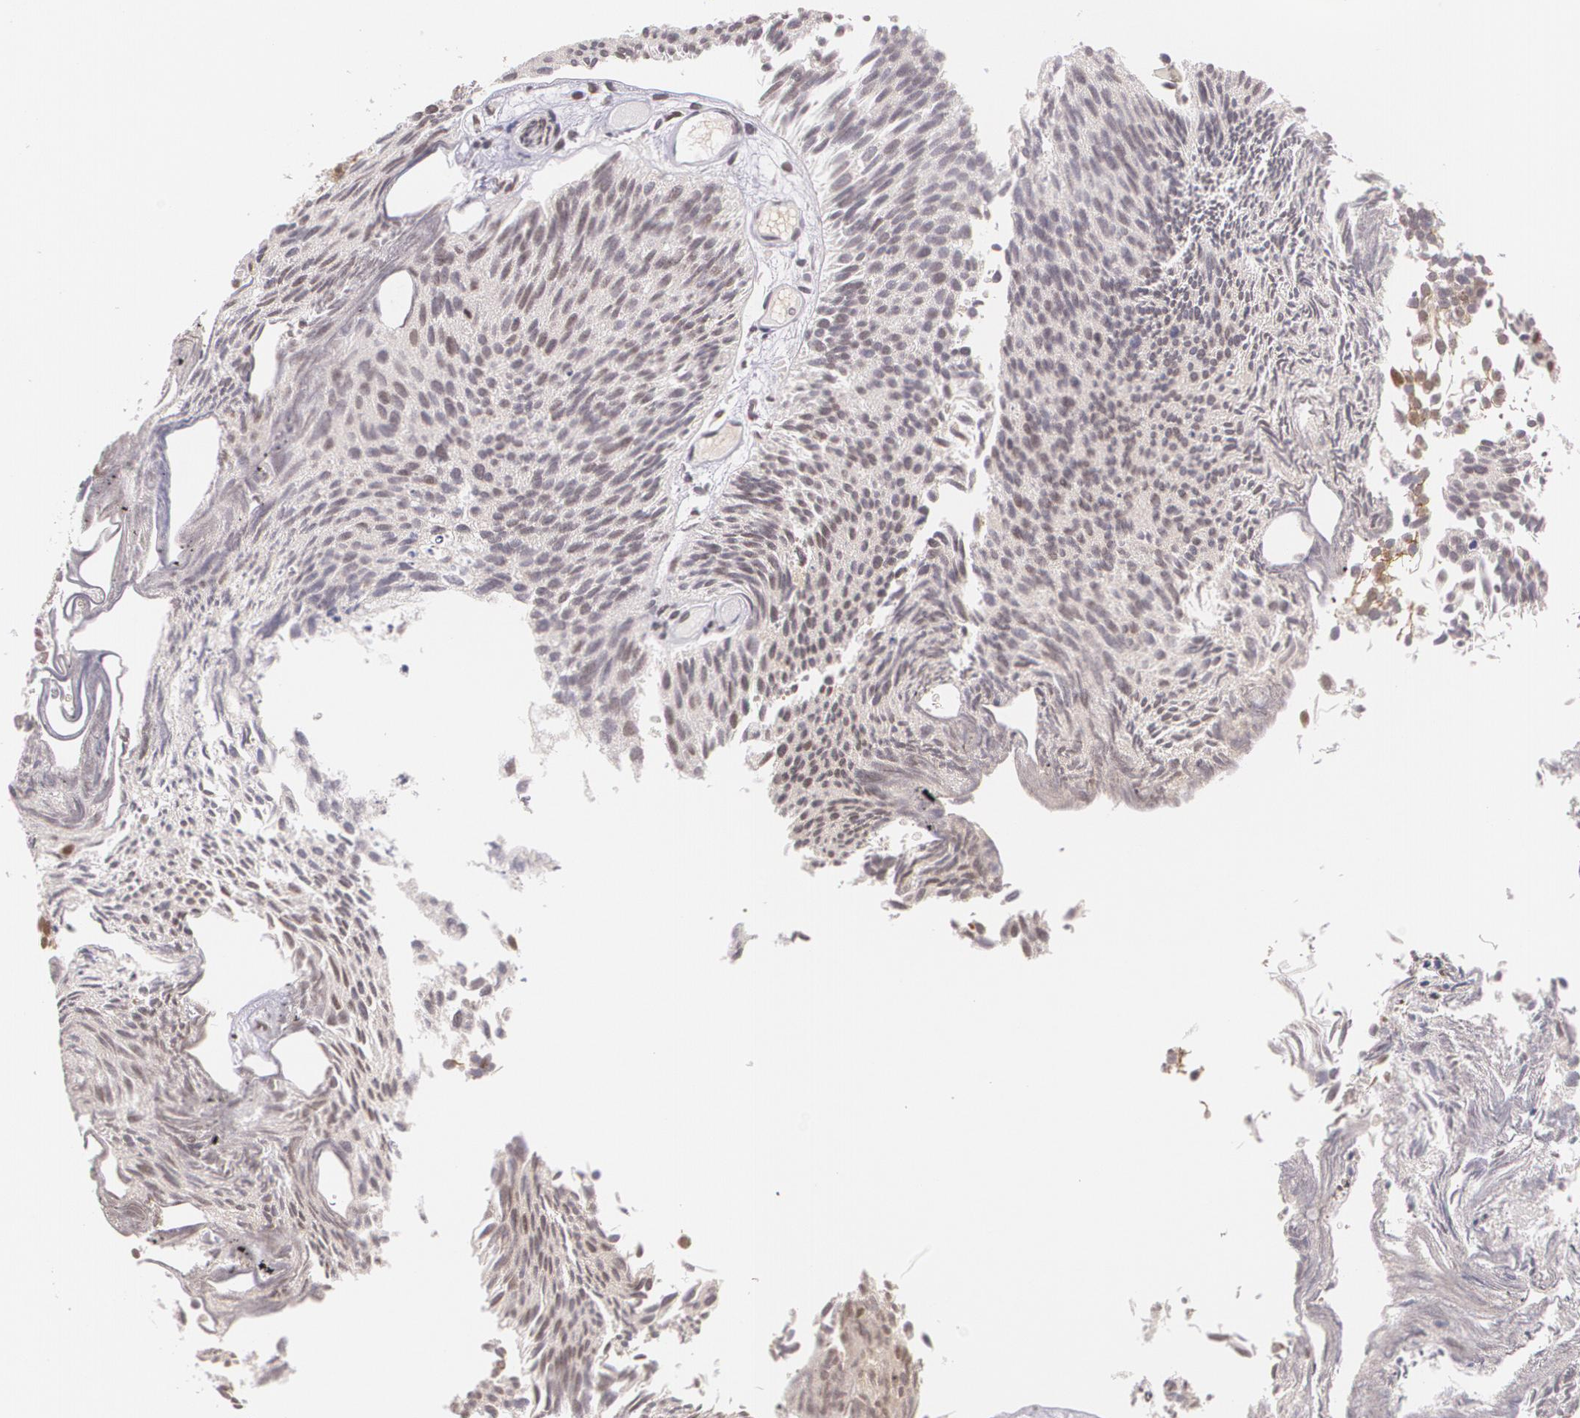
{"staining": {"intensity": "moderate", "quantity": "25%-75%", "location": "cytoplasmic/membranous,nuclear"}, "tissue": "urothelial cancer", "cell_type": "Tumor cells", "image_type": "cancer", "snomed": [{"axis": "morphology", "description": "Urothelial carcinoma, Low grade"}, {"axis": "topography", "description": "Urinary bladder"}], "caption": "Urothelial cancer was stained to show a protein in brown. There is medium levels of moderate cytoplasmic/membranous and nuclear expression in about 25%-75% of tumor cells.", "gene": "CUL2", "patient": {"sex": "male", "age": 84}}